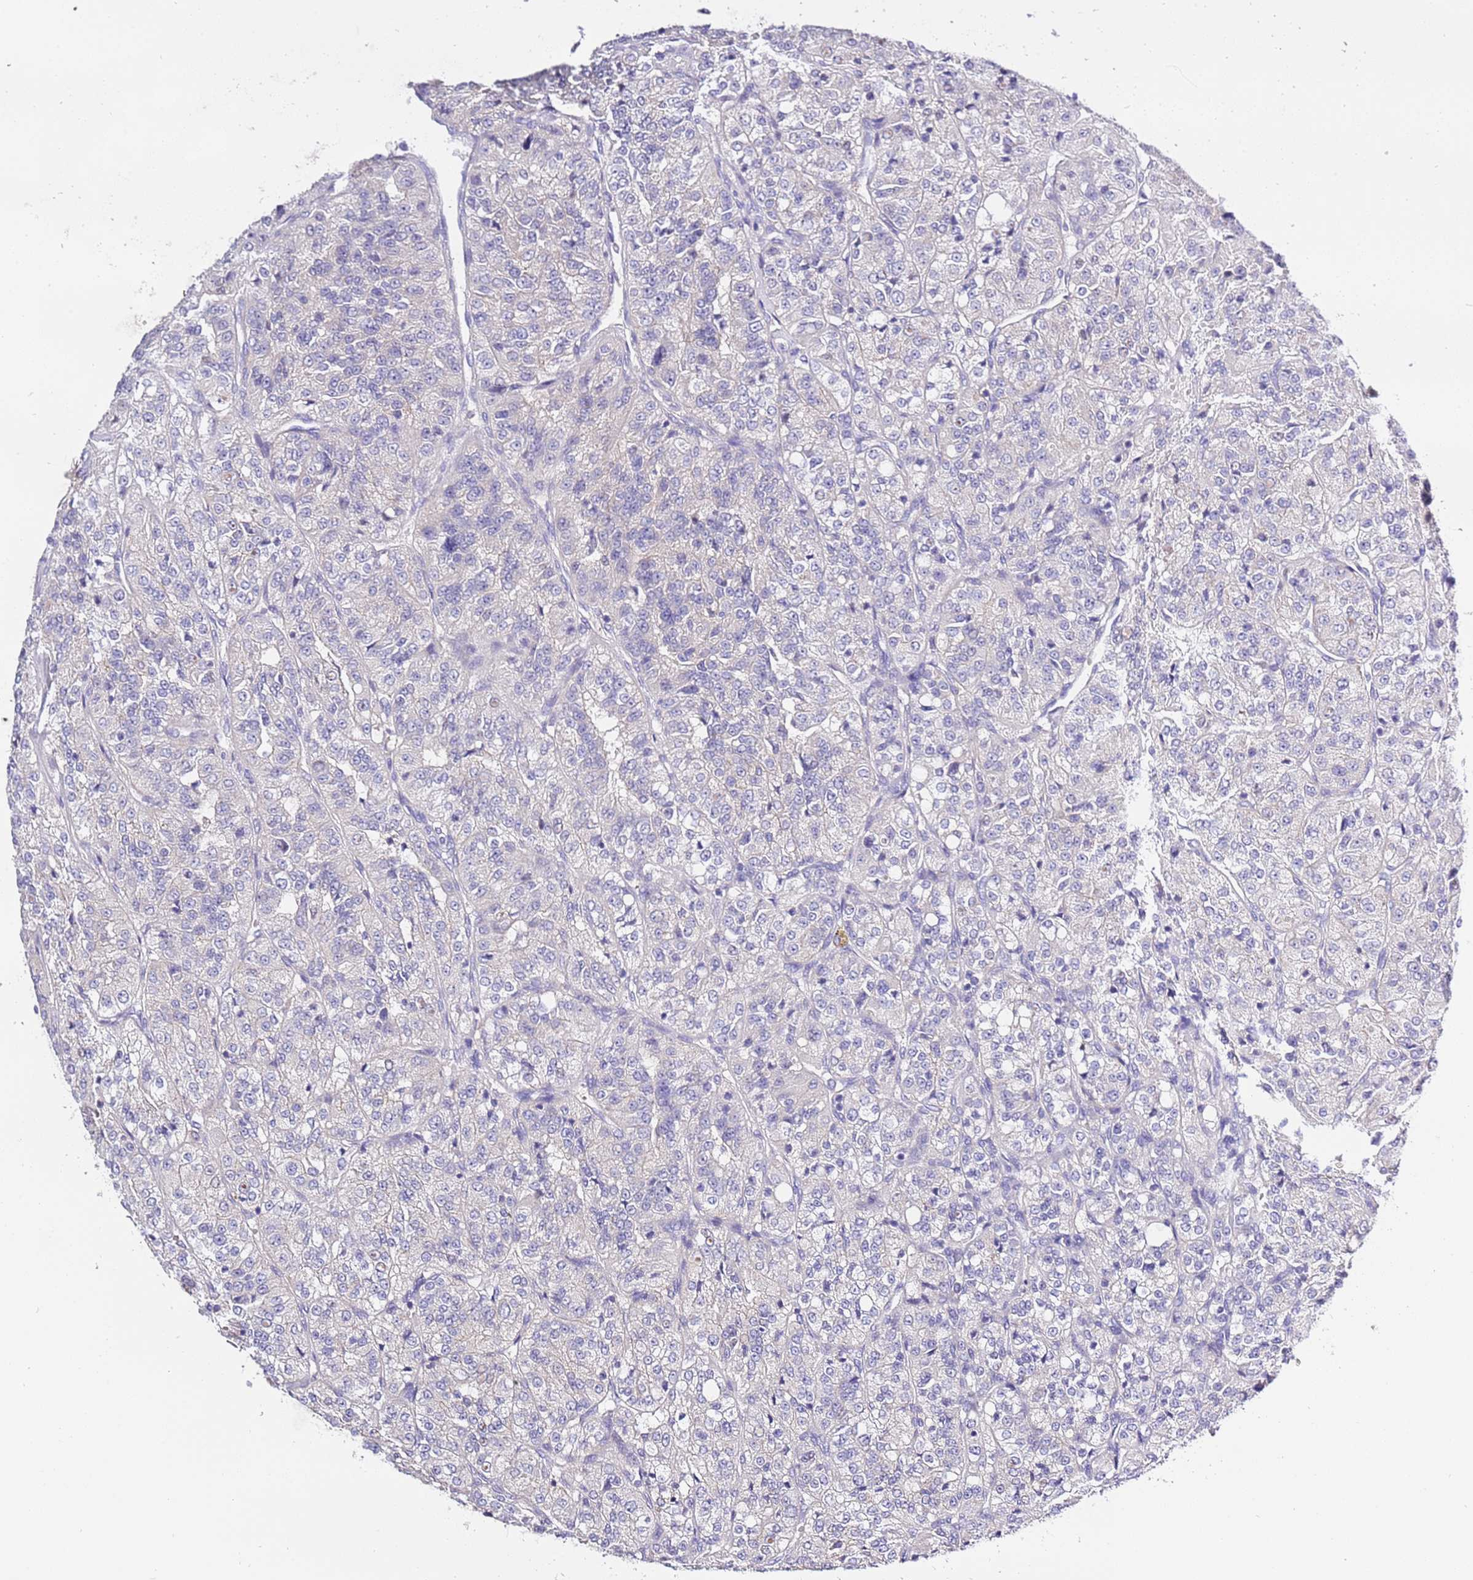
{"staining": {"intensity": "negative", "quantity": "none", "location": "none"}, "tissue": "renal cancer", "cell_type": "Tumor cells", "image_type": "cancer", "snomed": [{"axis": "morphology", "description": "Adenocarcinoma, NOS"}, {"axis": "topography", "description": "Kidney"}], "caption": "Immunohistochemical staining of renal adenocarcinoma displays no significant positivity in tumor cells.", "gene": "STIP1", "patient": {"sex": "female", "age": 63}}